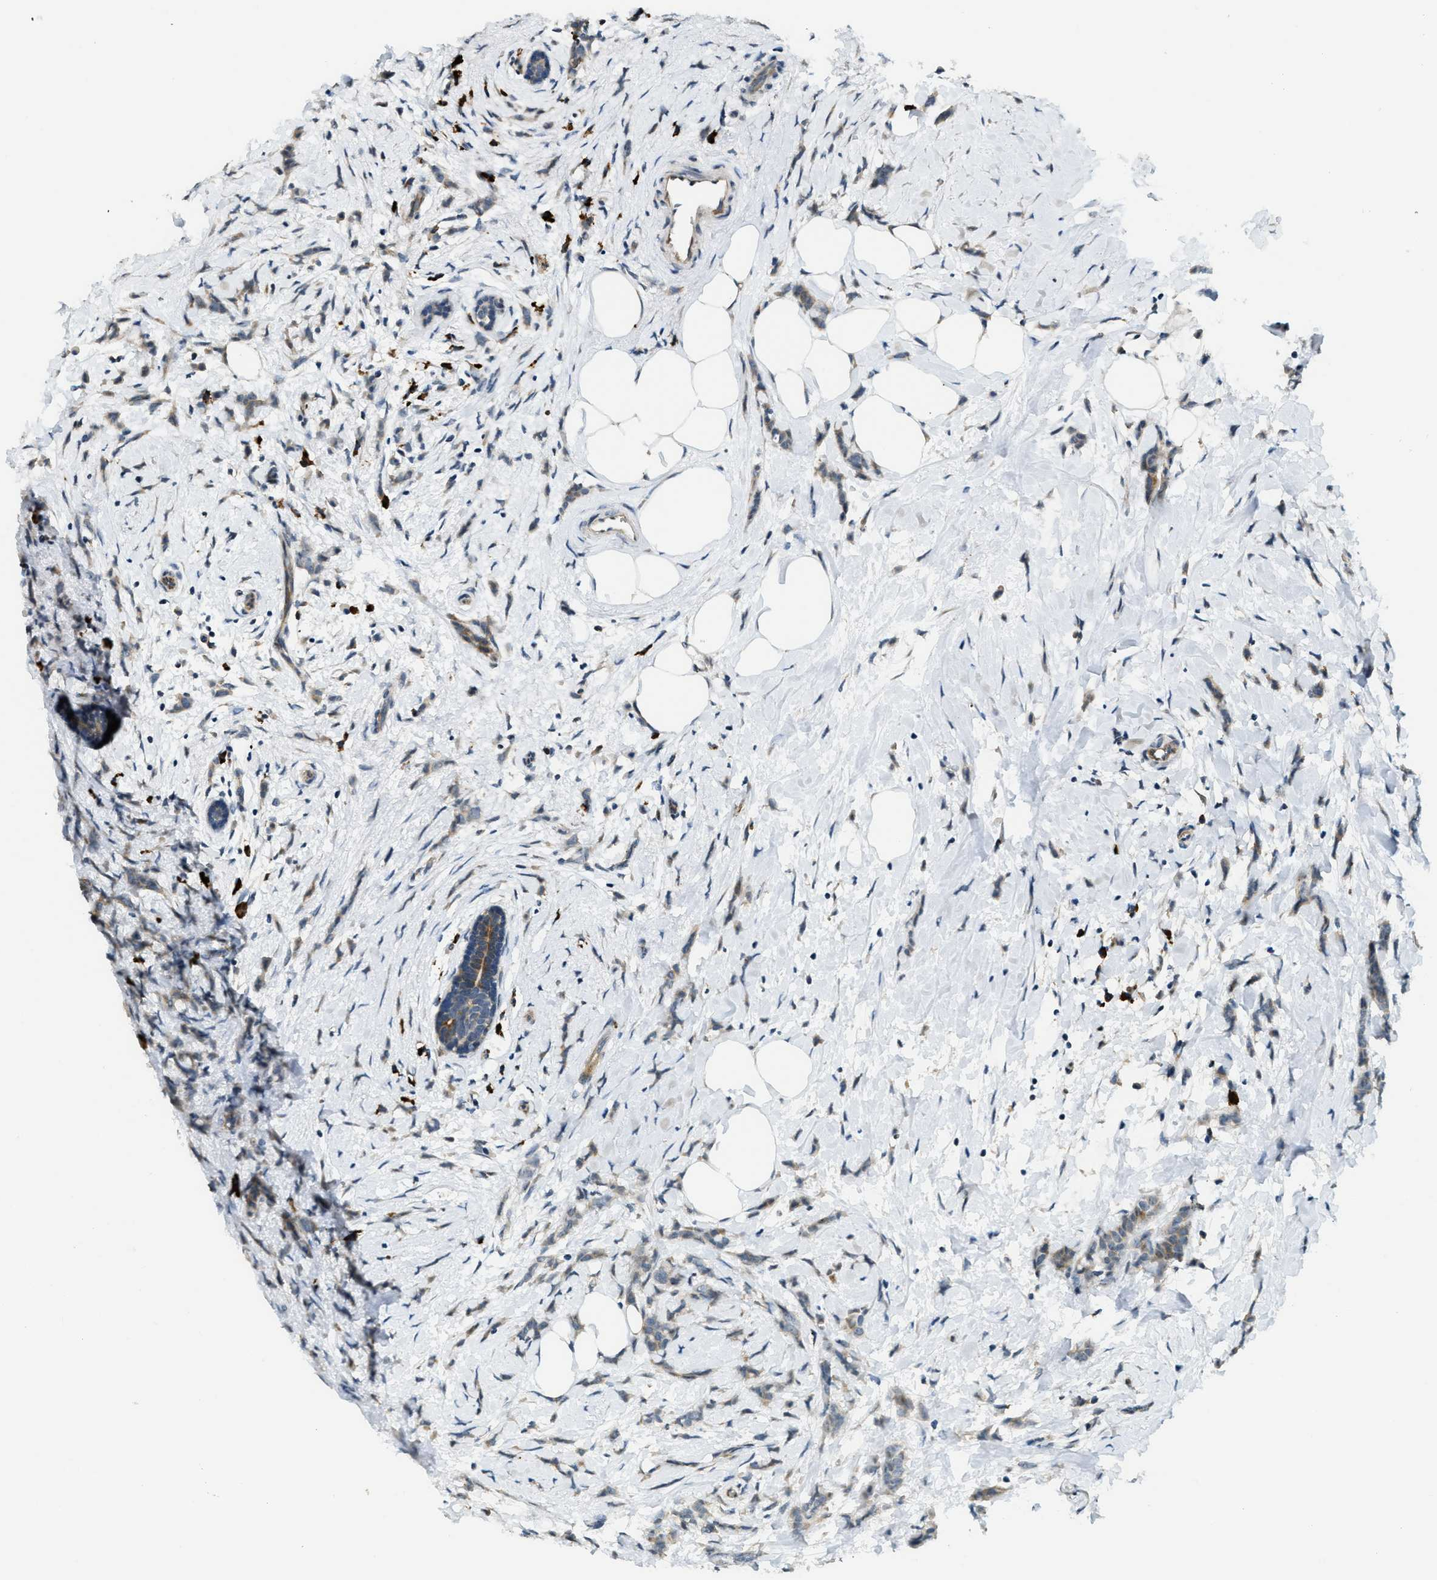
{"staining": {"intensity": "moderate", "quantity": "25%-75%", "location": "cytoplasmic/membranous"}, "tissue": "breast cancer", "cell_type": "Tumor cells", "image_type": "cancer", "snomed": [{"axis": "morphology", "description": "Lobular carcinoma, in situ"}, {"axis": "morphology", "description": "Lobular carcinoma"}, {"axis": "topography", "description": "Breast"}], "caption": "Breast cancer (lobular carcinoma in situ) was stained to show a protein in brown. There is medium levels of moderate cytoplasmic/membranous staining in approximately 25%-75% of tumor cells.", "gene": "HERC2", "patient": {"sex": "female", "age": 41}}